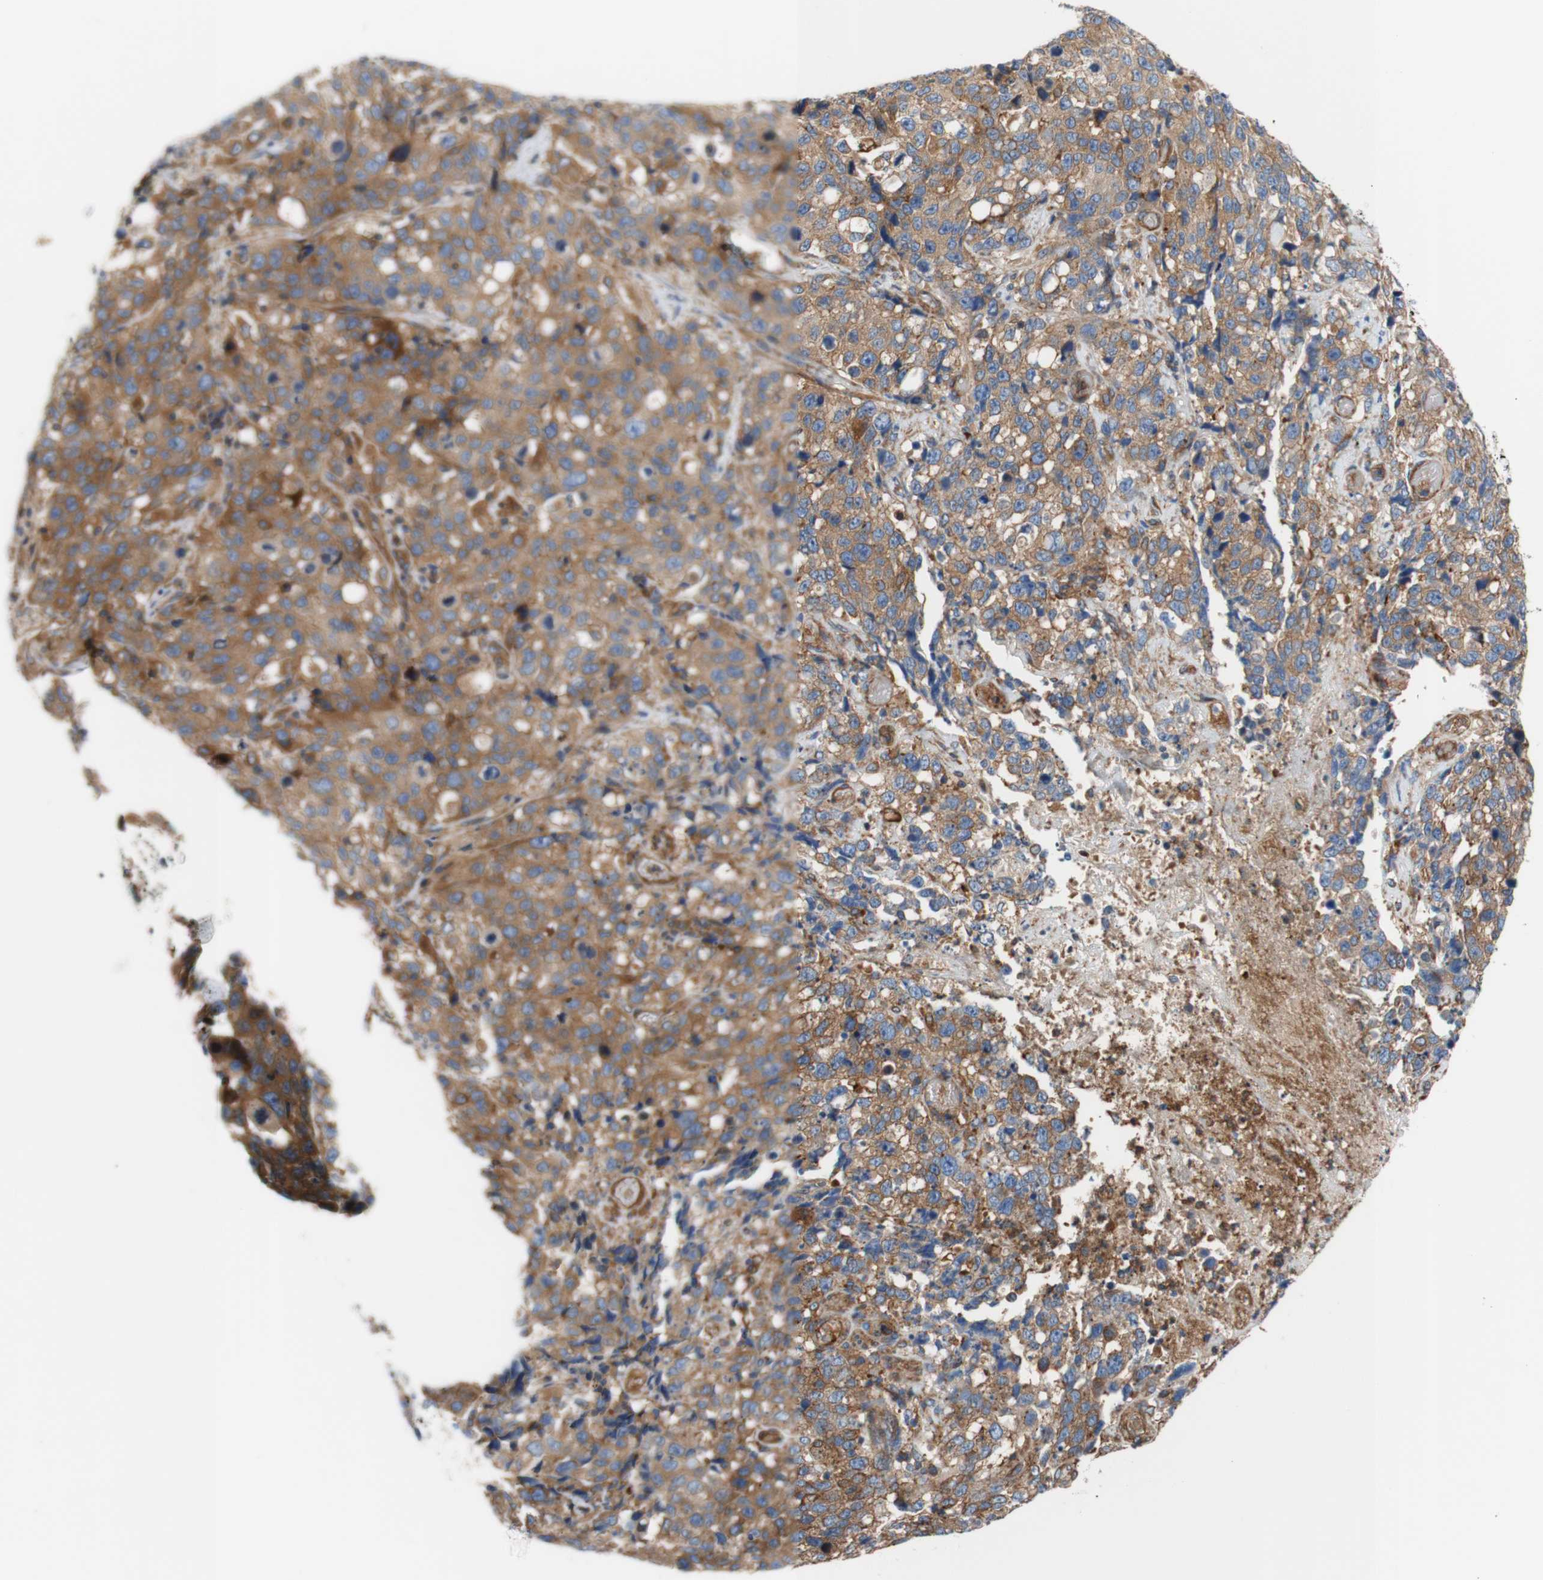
{"staining": {"intensity": "weak", "quantity": ">75%", "location": "cytoplasmic/membranous"}, "tissue": "stomach cancer", "cell_type": "Tumor cells", "image_type": "cancer", "snomed": [{"axis": "morphology", "description": "Normal tissue, NOS"}, {"axis": "morphology", "description": "Adenocarcinoma, NOS"}, {"axis": "topography", "description": "Stomach"}], "caption": "A low amount of weak cytoplasmic/membranous expression is identified in approximately >75% of tumor cells in stomach adenocarcinoma tissue. Using DAB (brown) and hematoxylin (blue) stains, captured at high magnification using brightfield microscopy.", "gene": "STOM", "patient": {"sex": "male", "age": 48}}